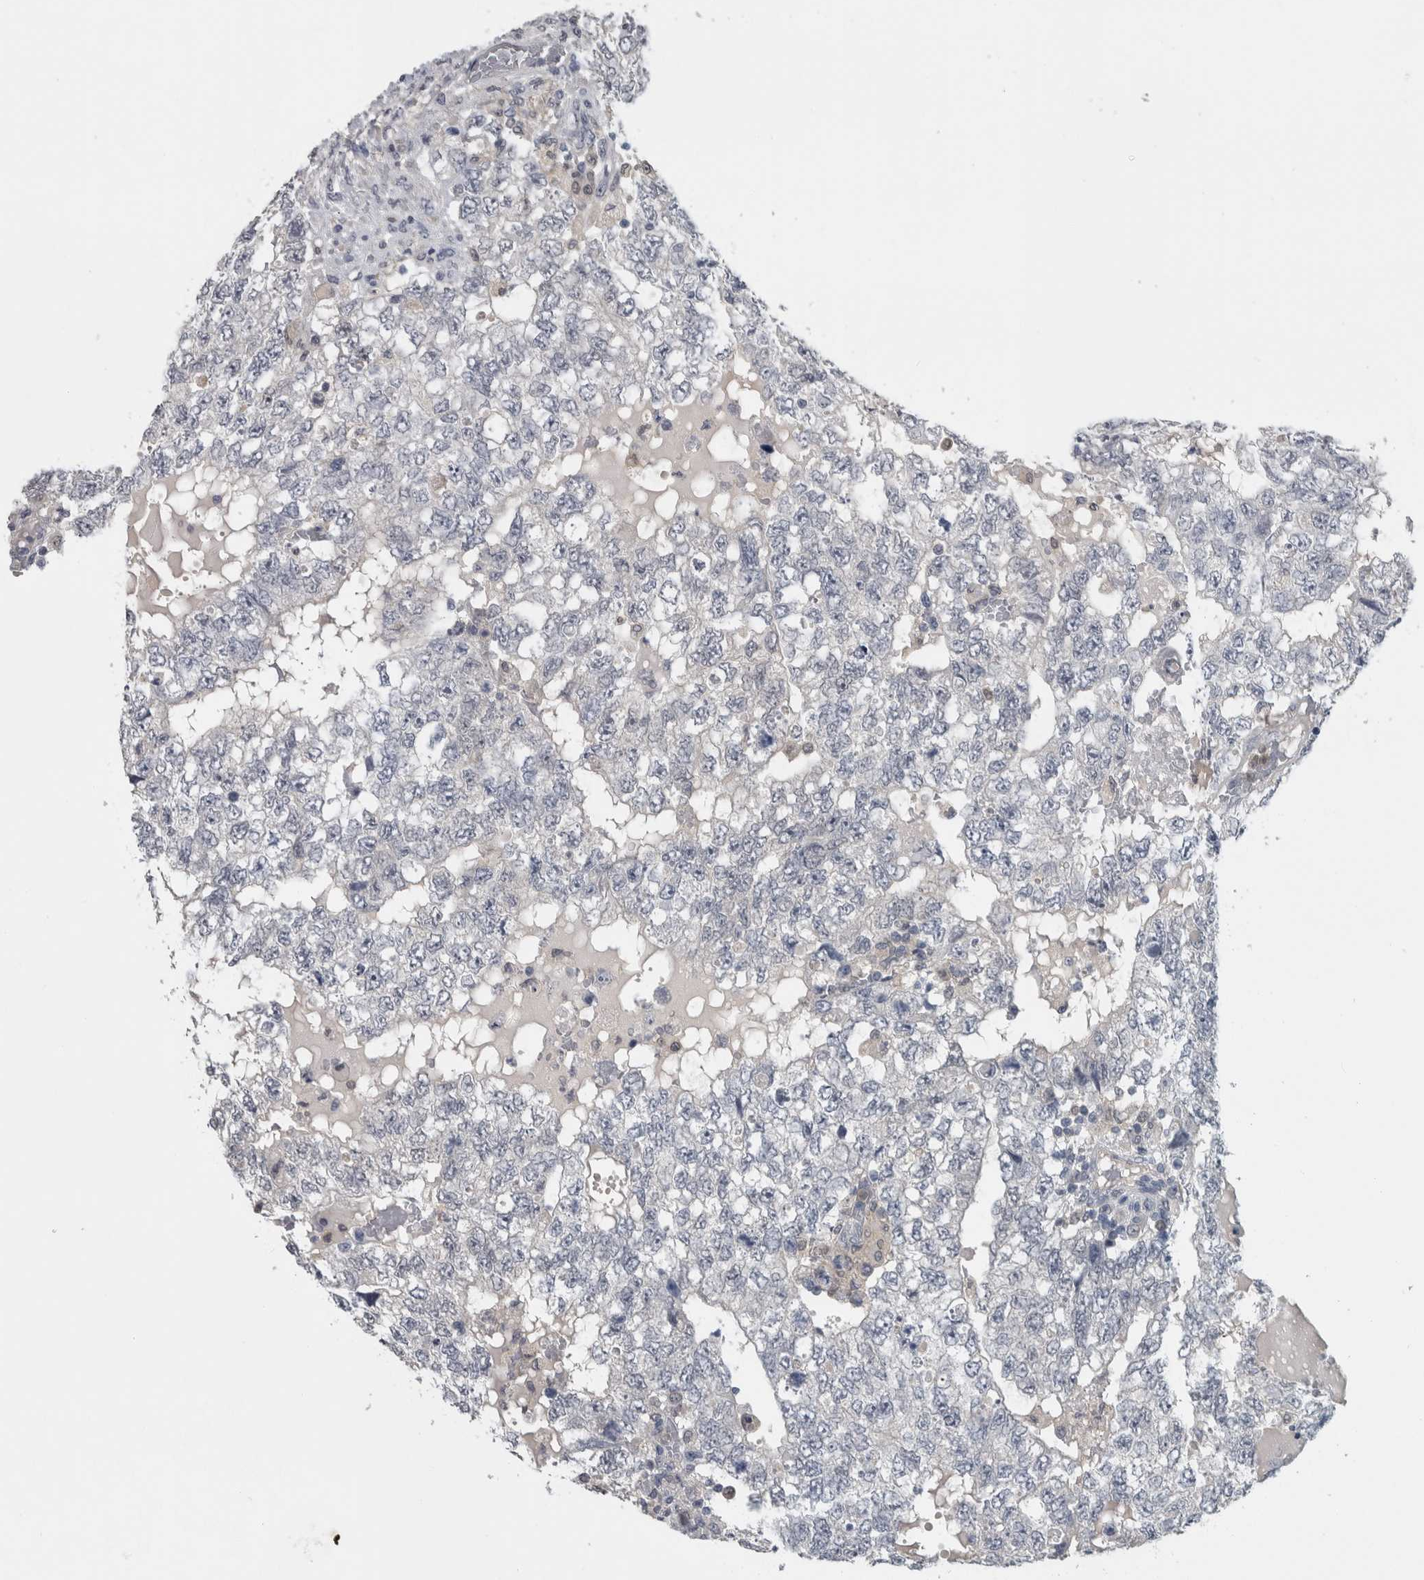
{"staining": {"intensity": "negative", "quantity": "none", "location": "none"}, "tissue": "testis cancer", "cell_type": "Tumor cells", "image_type": "cancer", "snomed": [{"axis": "morphology", "description": "Carcinoma, Embryonal, NOS"}, {"axis": "topography", "description": "Testis"}], "caption": "An image of testis cancer stained for a protein displays no brown staining in tumor cells. (Brightfield microscopy of DAB (3,3'-diaminobenzidine) immunohistochemistry at high magnification).", "gene": "NAPRT", "patient": {"sex": "male", "age": 36}}